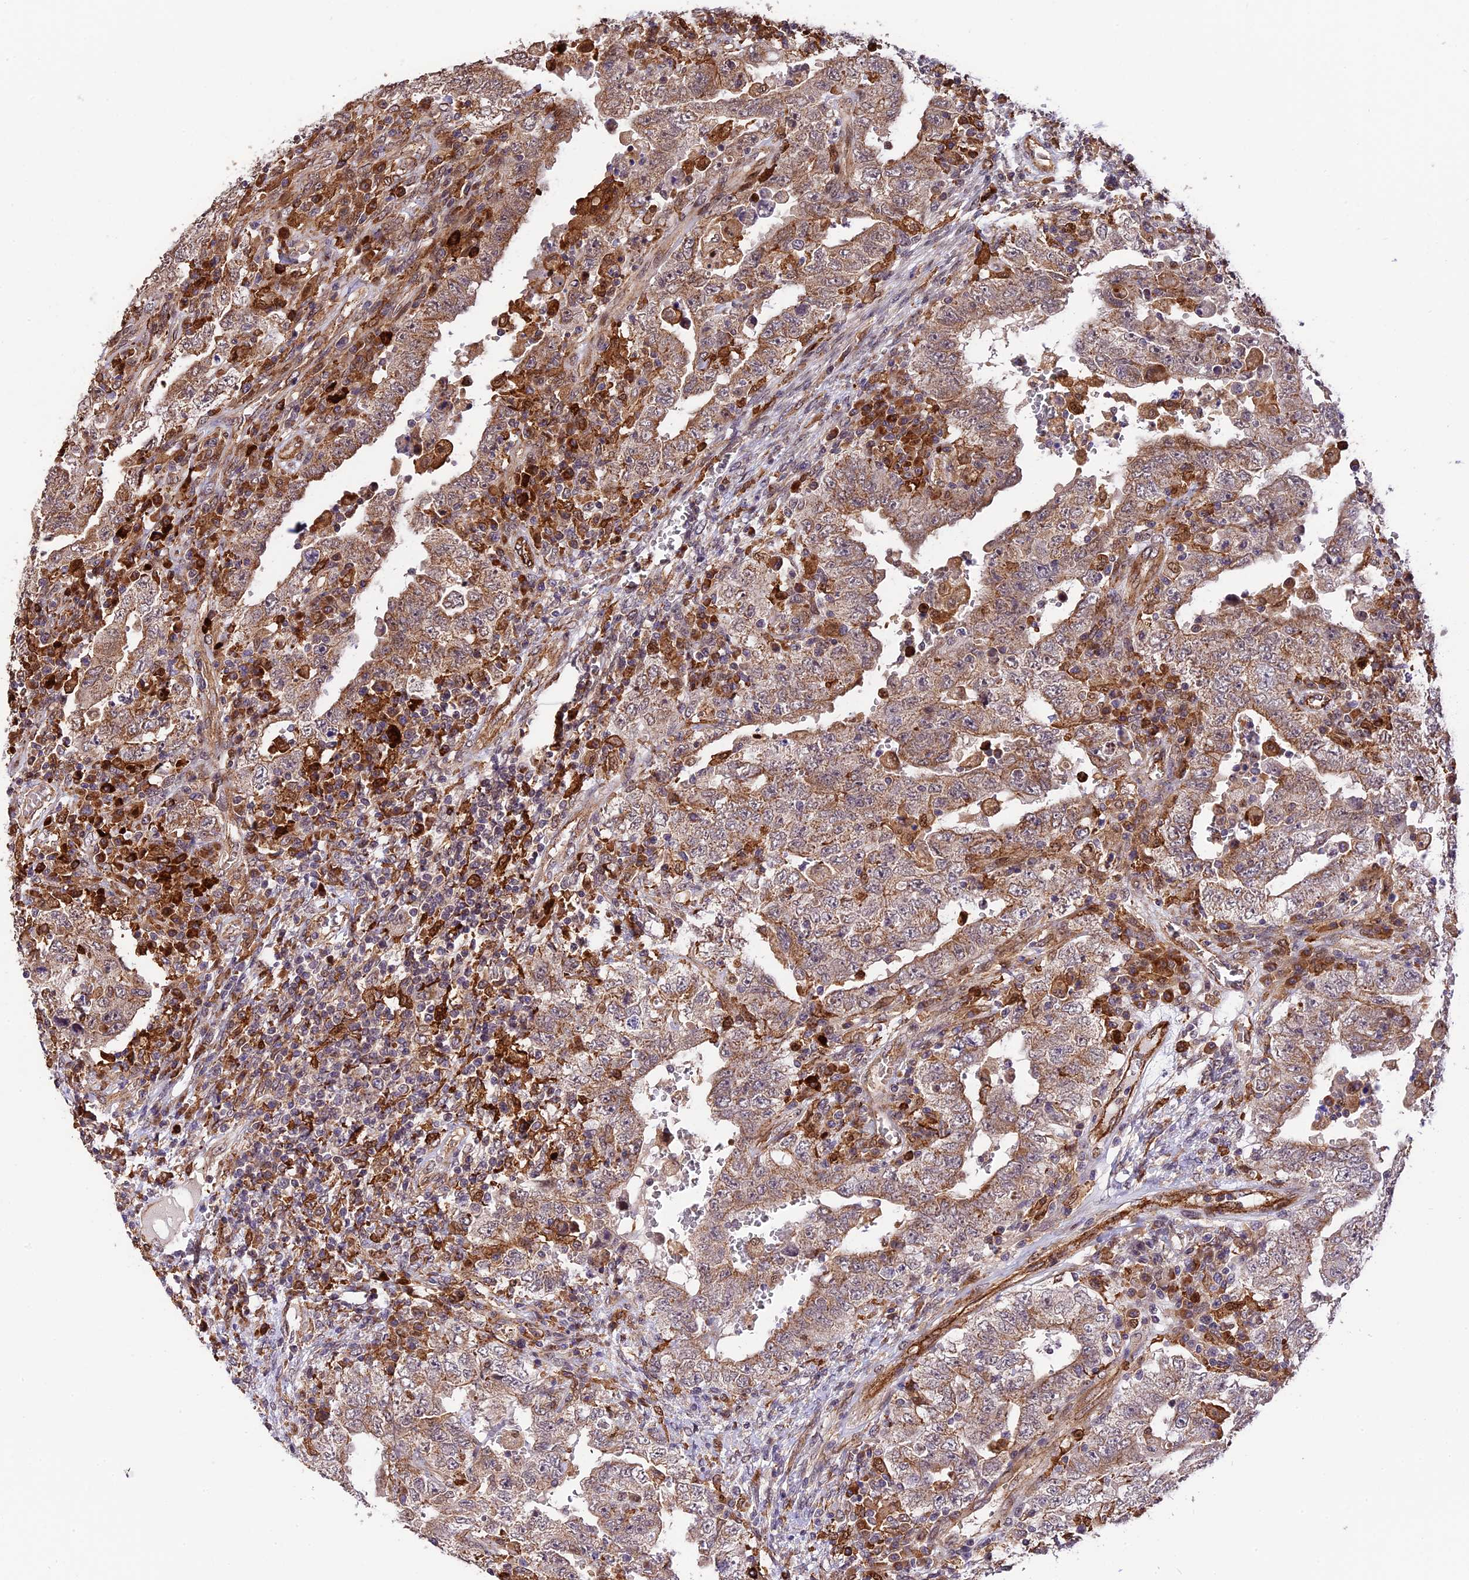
{"staining": {"intensity": "weak", "quantity": ">75%", "location": "cytoplasmic/membranous"}, "tissue": "testis cancer", "cell_type": "Tumor cells", "image_type": "cancer", "snomed": [{"axis": "morphology", "description": "Carcinoma, Embryonal, NOS"}, {"axis": "topography", "description": "Testis"}], "caption": "IHC micrograph of neoplastic tissue: human embryonal carcinoma (testis) stained using IHC displays low levels of weak protein expression localized specifically in the cytoplasmic/membranous of tumor cells, appearing as a cytoplasmic/membranous brown color.", "gene": "HERPUD1", "patient": {"sex": "male", "age": 26}}